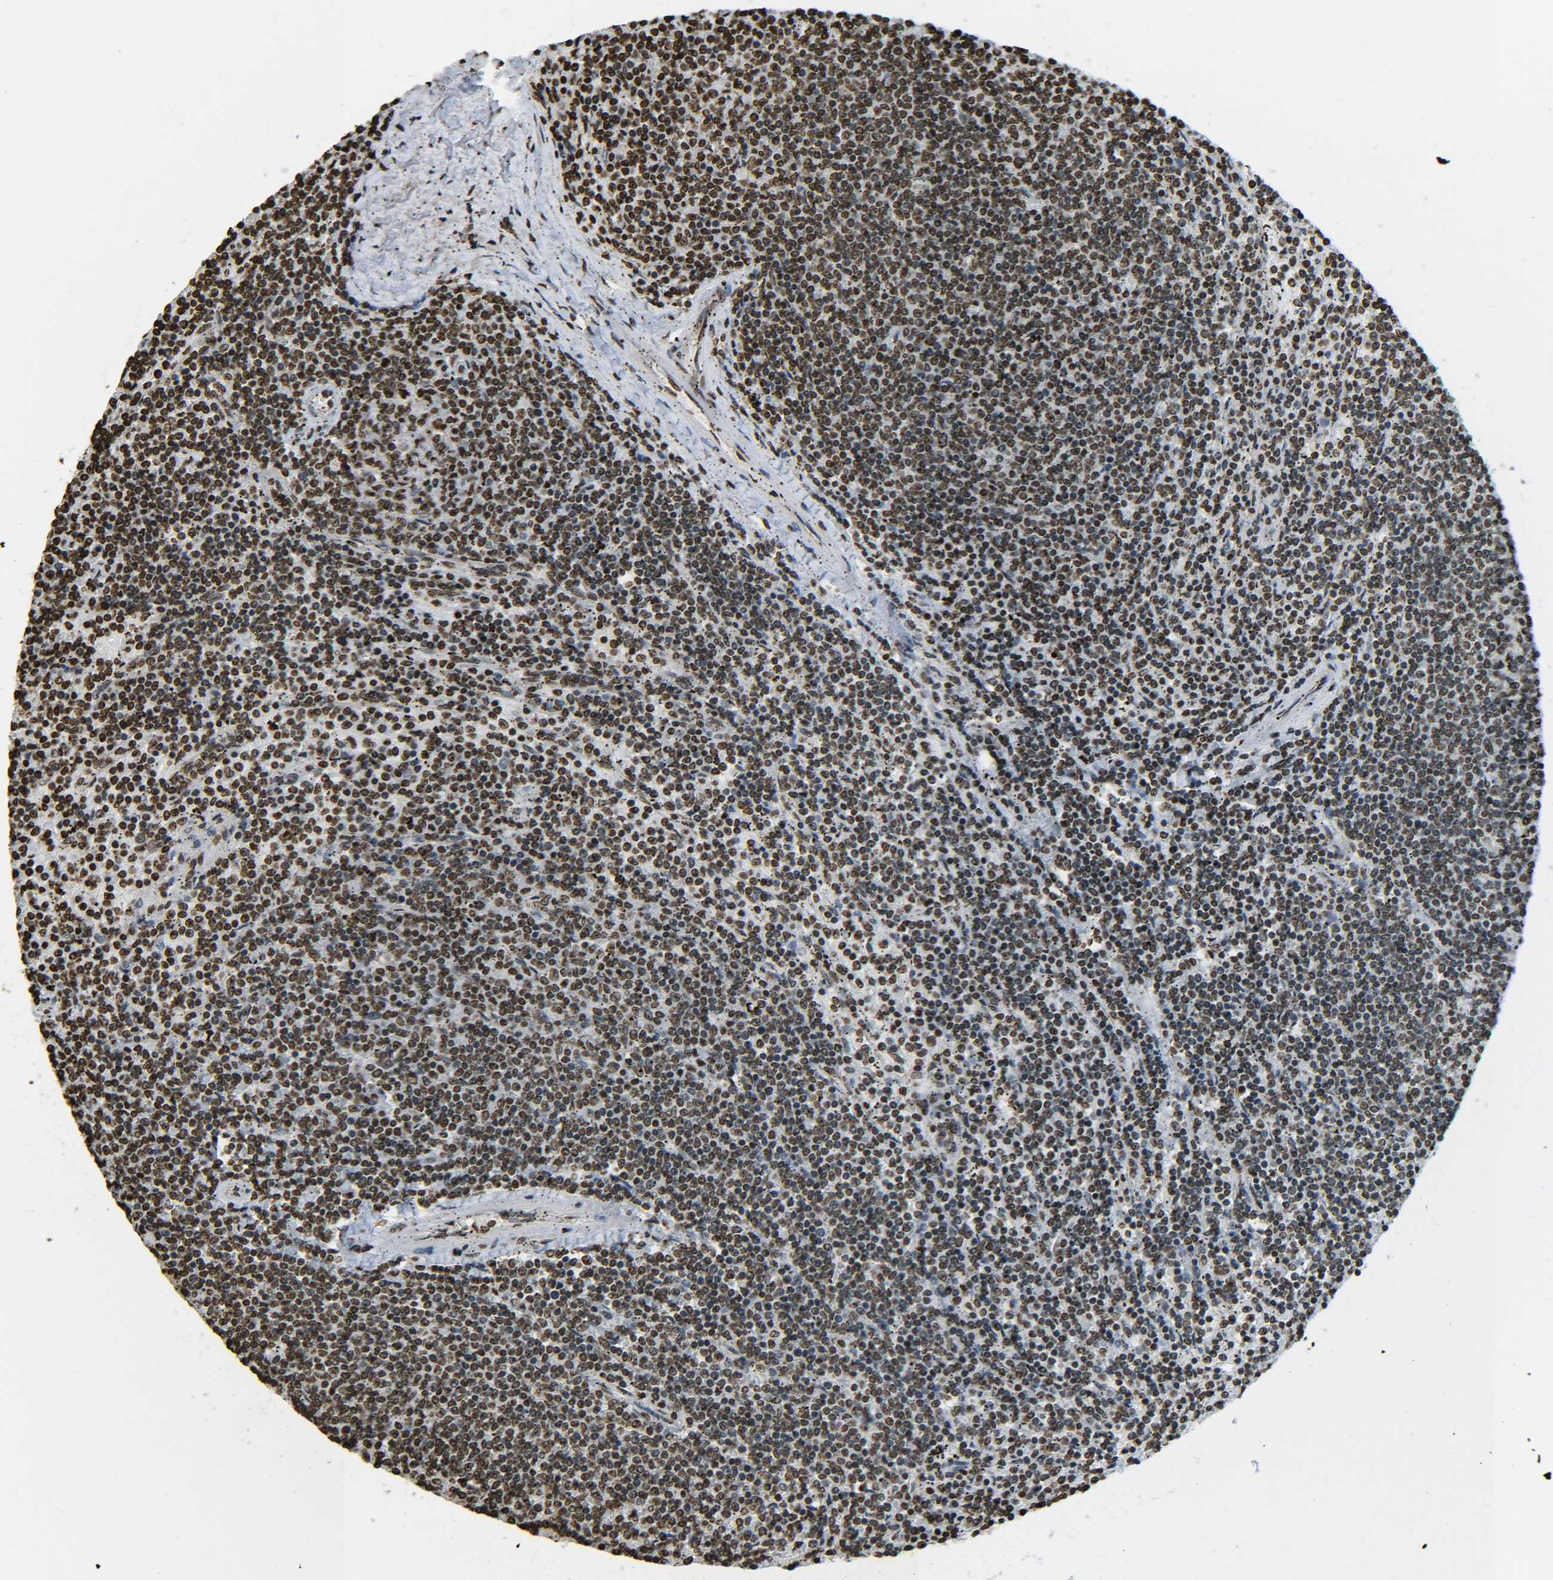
{"staining": {"intensity": "strong", "quantity": ">75%", "location": "nuclear"}, "tissue": "lymphoma", "cell_type": "Tumor cells", "image_type": "cancer", "snomed": [{"axis": "morphology", "description": "Malignant lymphoma, non-Hodgkin's type, Low grade"}, {"axis": "topography", "description": "Spleen"}], "caption": "A high-resolution micrograph shows immunohistochemistry staining of low-grade malignant lymphoma, non-Hodgkin's type, which demonstrates strong nuclear staining in approximately >75% of tumor cells. (DAB IHC, brown staining for protein, blue staining for nuclei).", "gene": "H4C16", "patient": {"sex": "female", "age": 50}}